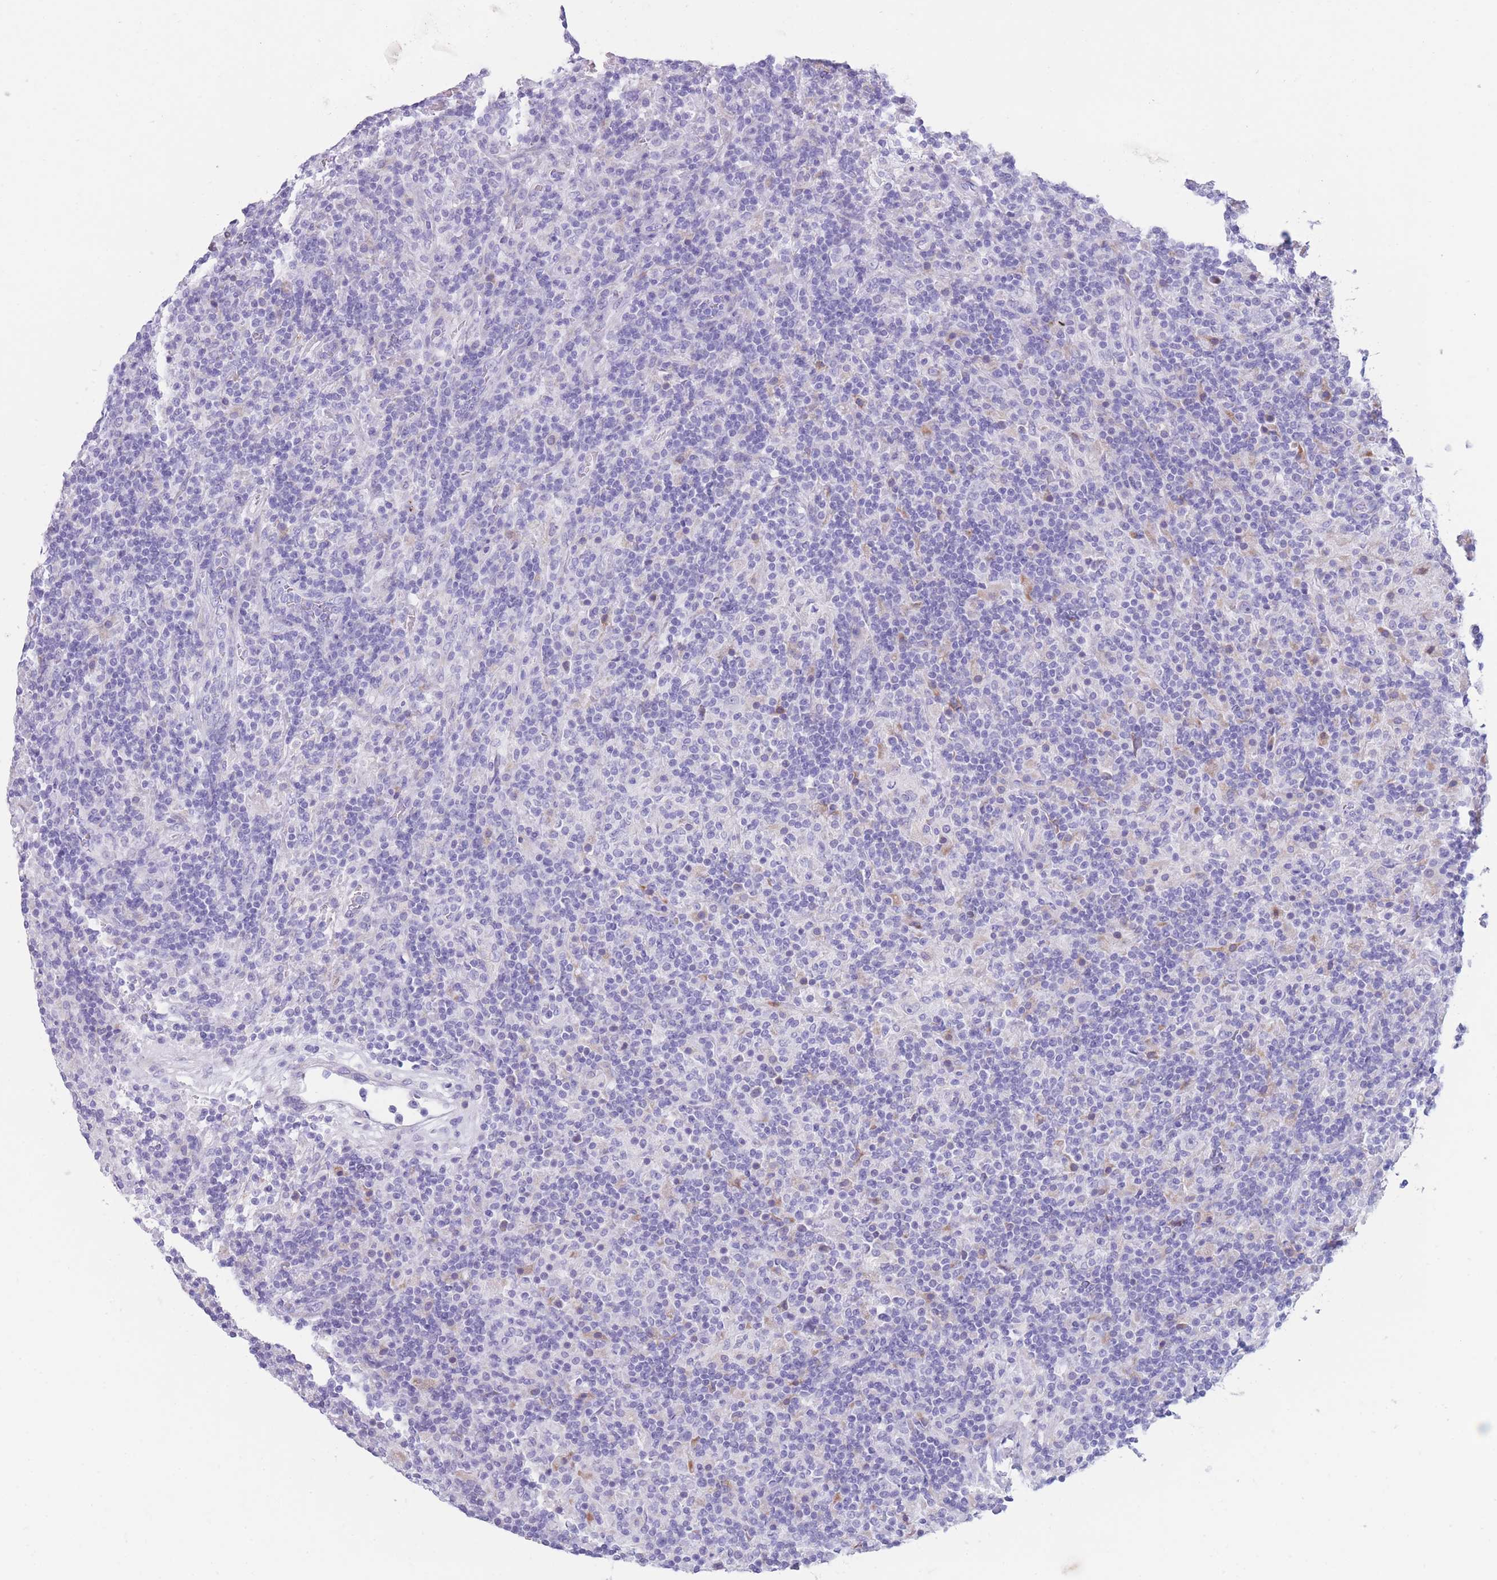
{"staining": {"intensity": "negative", "quantity": "none", "location": "none"}, "tissue": "lymphoma", "cell_type": "Tumor cells", "image_type": "cancer", "snomed": [{"axis": "morphology", "description": "Hodgkin's disease, NOS"}, {"axis": "topography", "description": "Lymph node"}], "caption": "DAB immunohistochemical staining of Hodgkin's disease shows no significant staining in tumor cells.", "gene": "COL27A1", "patient": {"sex": "male", "age": 70}}